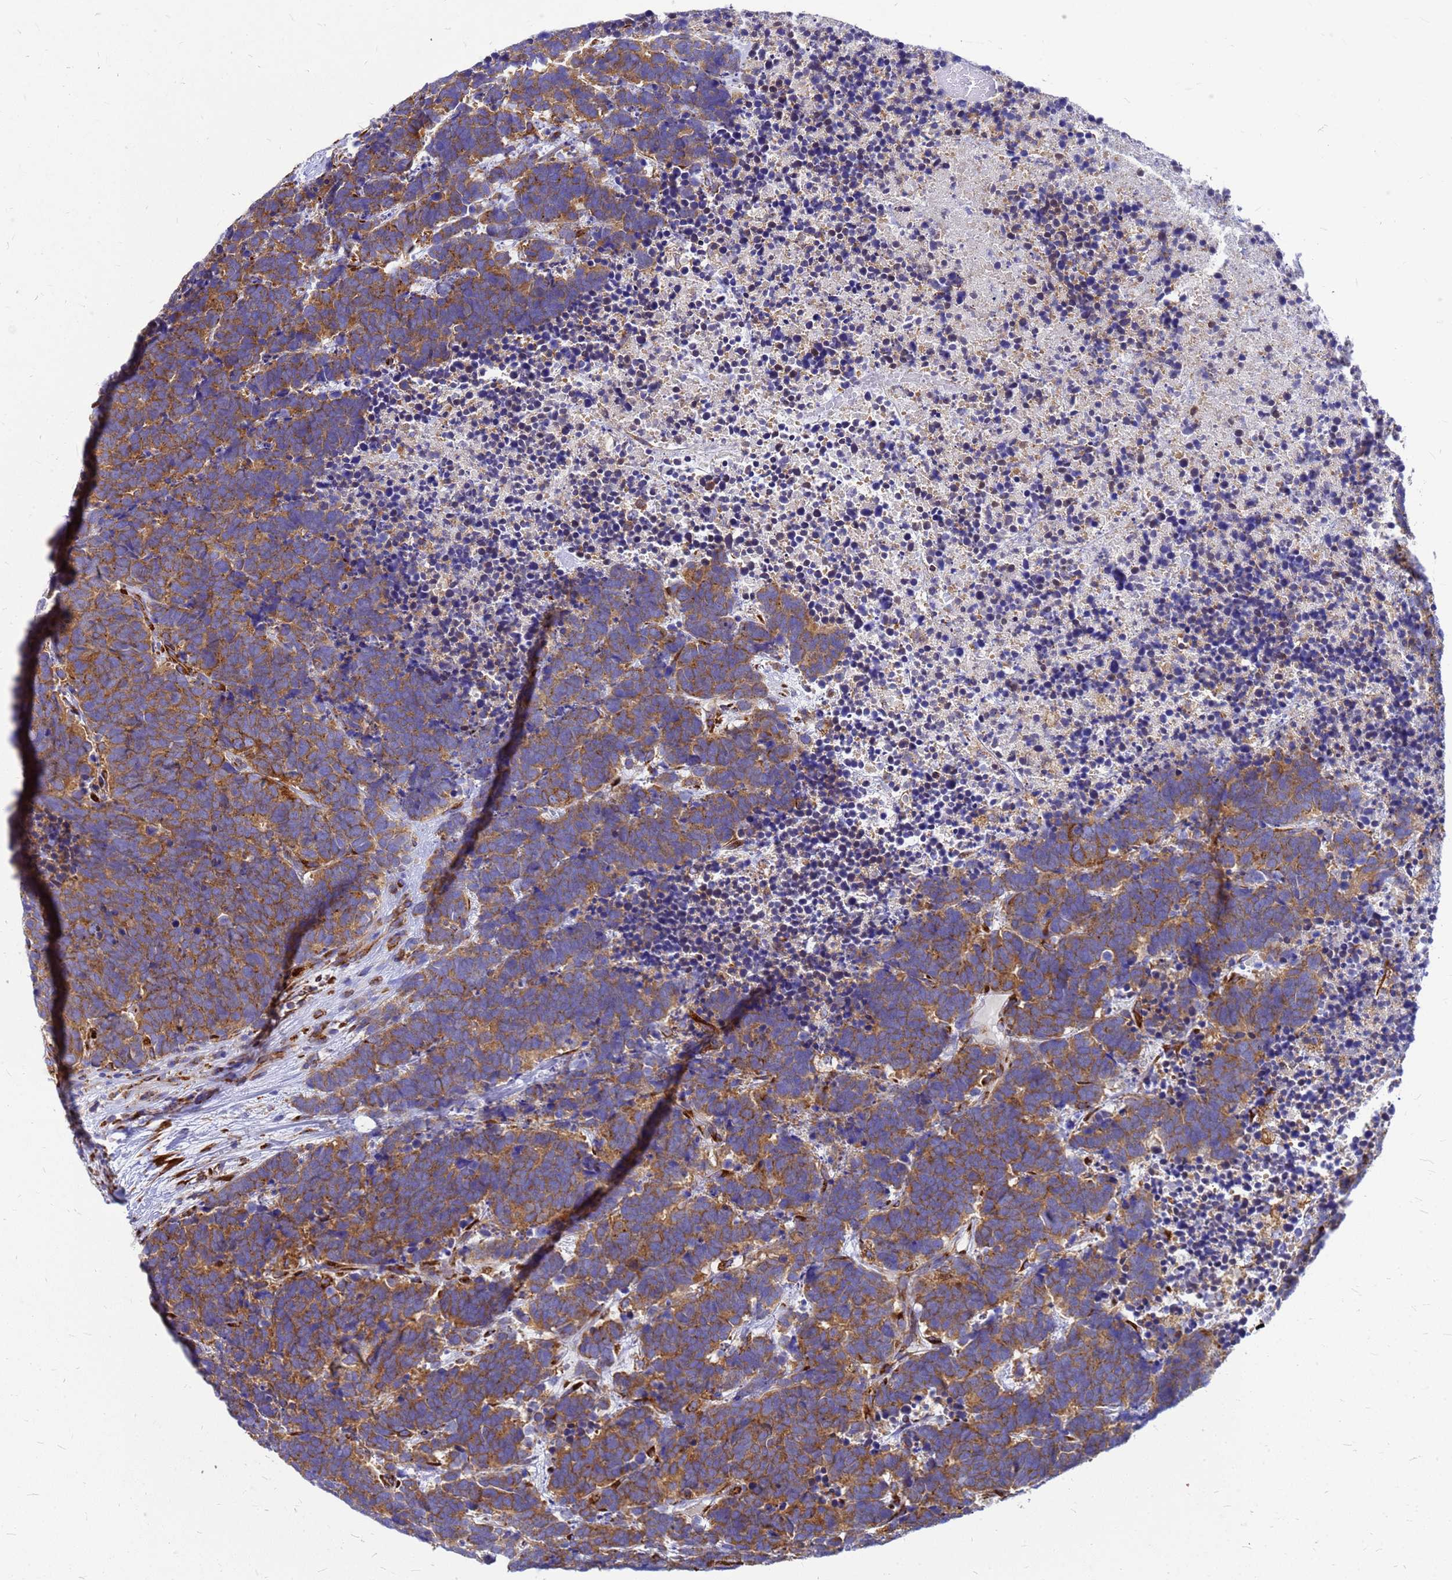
{"staining": {"intensity": "moderate", "quantity": ">75%", "location": "cytoplasmic/membranous"}, "tissue": "carcinoid", "cell_type": "Tumor cells", "image_type": "cancer", "snomed": [{"axis": "morphology", "description": "Carcinoma, NOS"}, {"axis": "morphology", "description": "Carcinoid, malignant, NOS"}, {"axis": "topography", "description": "Urinary bladder"}], "caption": "There is medium levels of moderate cytoplasmic/membranous expression in tumor cells of malignant carcinoid, as demonstrated by immunohistochemical staining (brown color).", "gene": "EEF1D", "patient": {"sex": "male", "age": 57}}